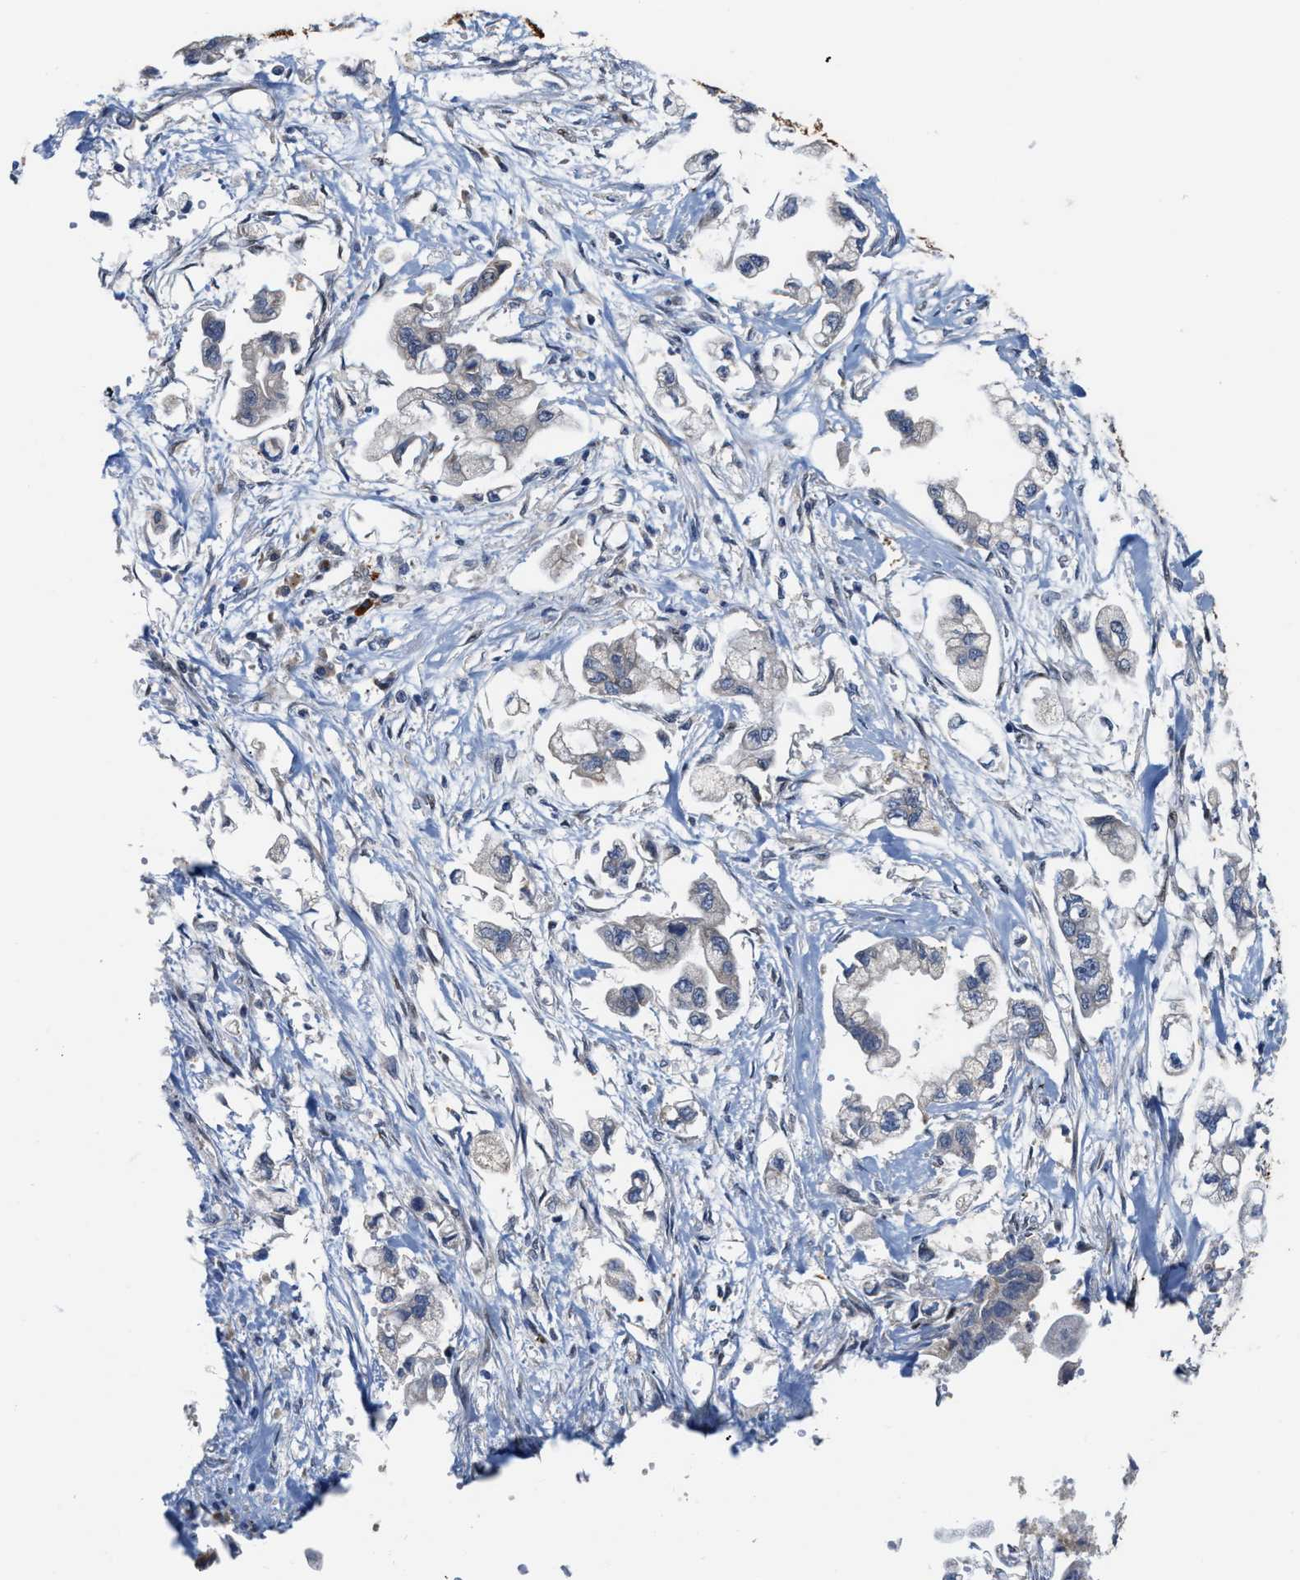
{"staining": {"intensity": "negative", "quantity": "none", "location": "none"}, "tissue": "stomach cancer", "cell_type": "Tumor cells", "image_type": "cancer", "snomed": [{"axis": "morphology", "description": "Adenocarcinoma, NOS"}, {"axis": "topography", "description": "Stomach"}], "caption": "Tumor cells are negative for brown protein staining in stomach cancer (adenocarcinoma).", "gene": "TCF4", "patient": {"sex": "male", "age": 62}}